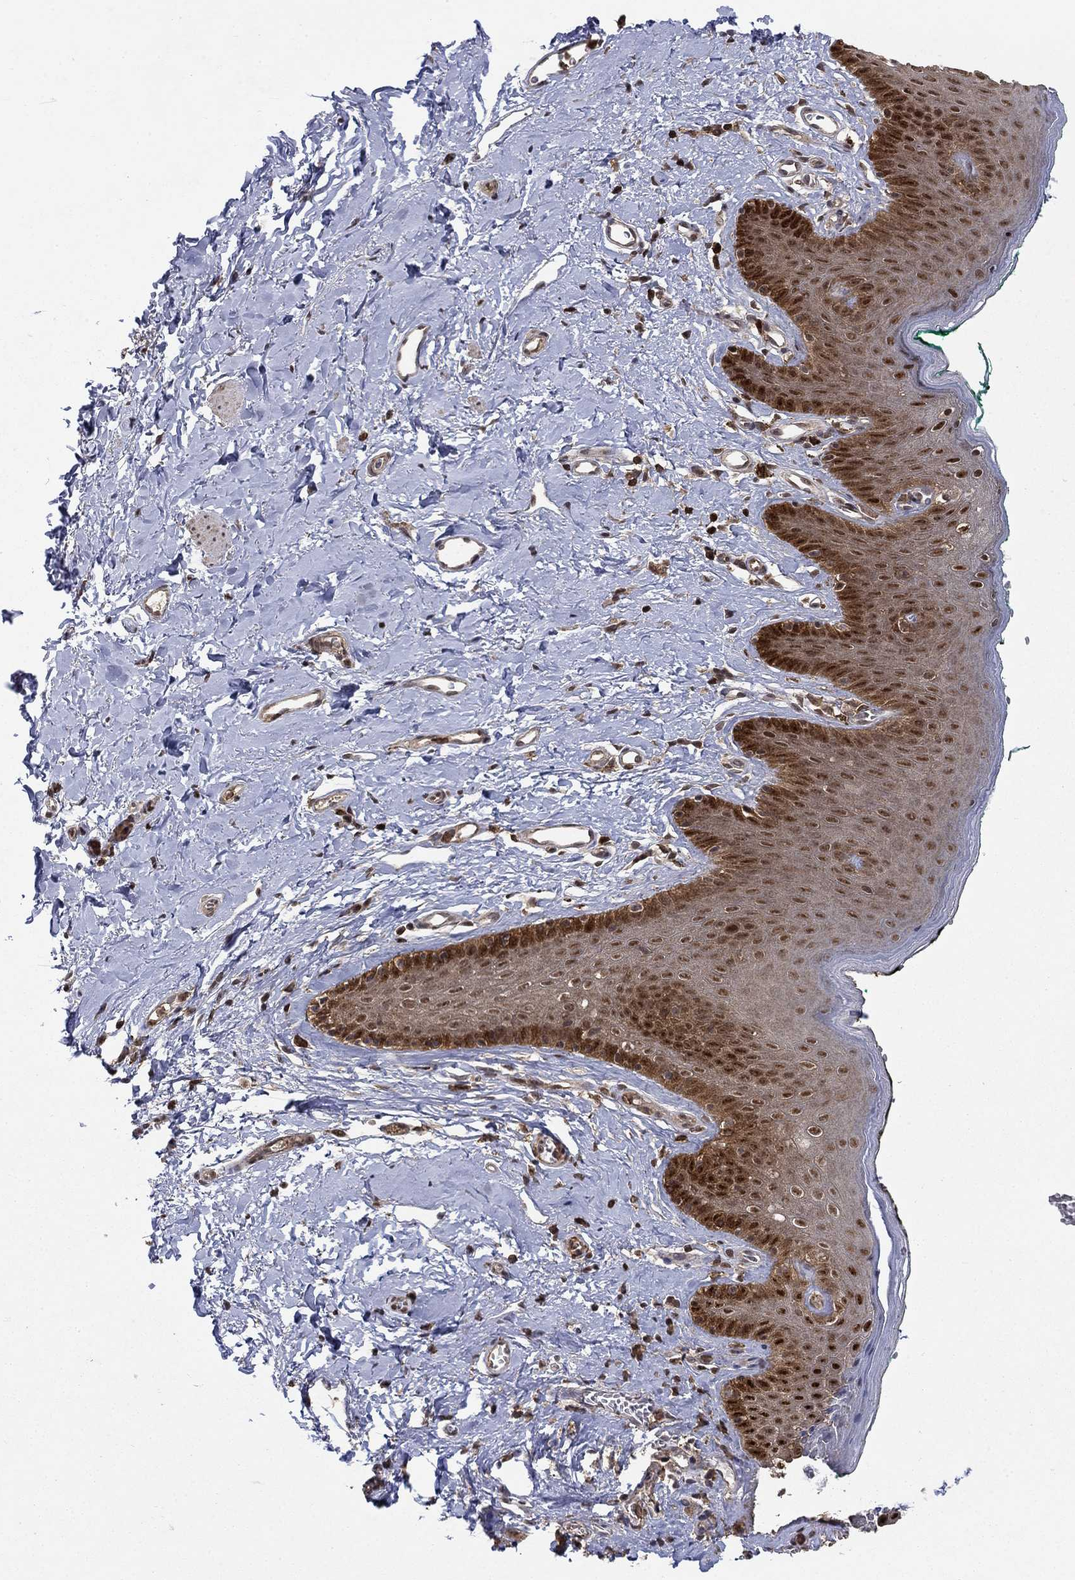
{"staining": {"intensity": "strong", "quantity": "25%-75%", "location": "nuclear"}, "tissue": "skin", "cell_type": "Epidermal cells", "image_type": "normal", "snomed": [{"axis": "morphology", "description": "Normal tissue, NOS"}, {"axis": "topography", "description": "Vulva"}], "caption": "Human skin stained with a brown dye demonstrates strong nuclear positive staining in about 25%-75% of epidermal cells.", "gene": "CCDC66", "patient": {"sex": "female", "age": 66}}